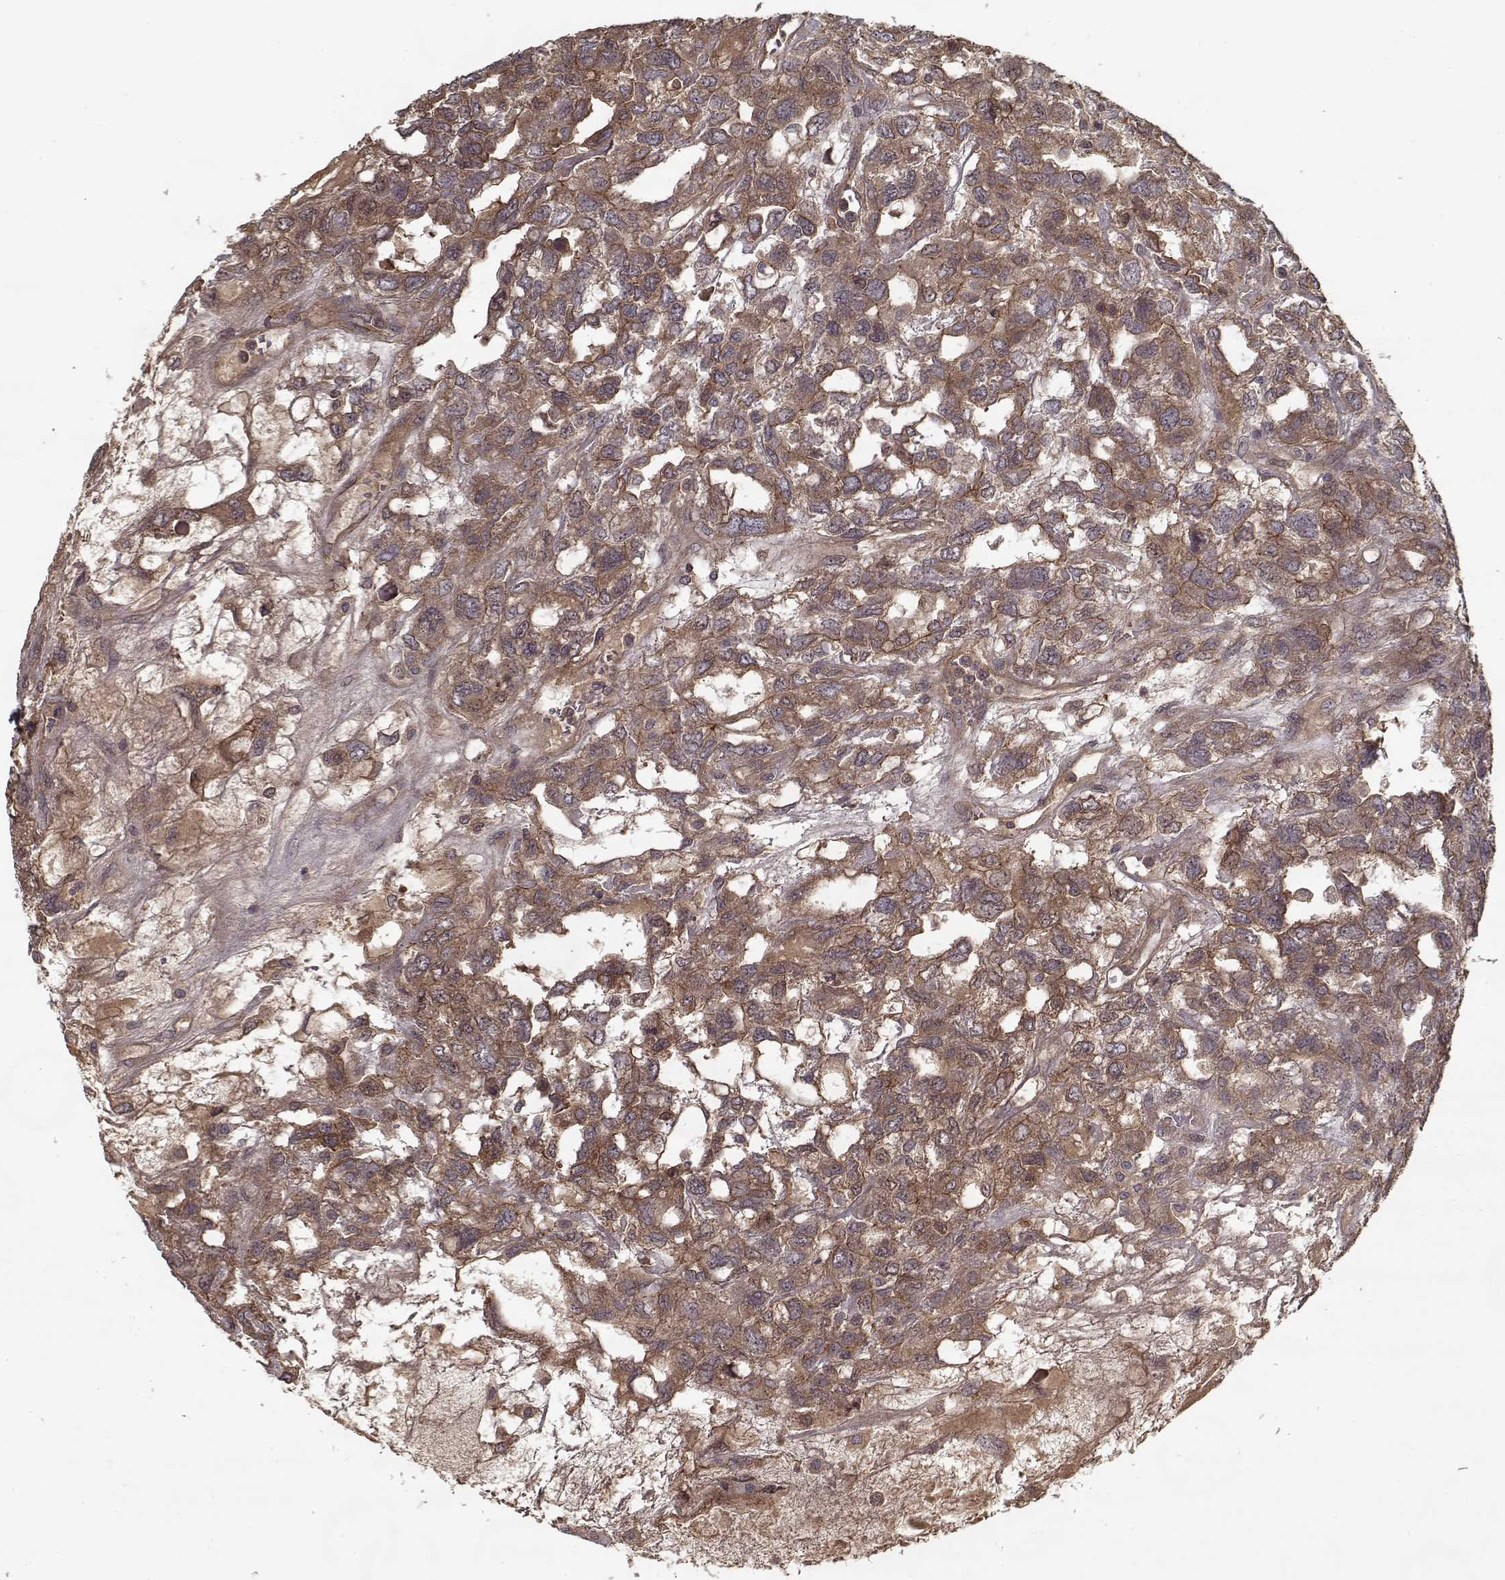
{"staining": {"intensity": "moderate", "quantity": ">75%", "location": "cytoplasmic/membranous"}, "tissue": "testis cancer", "cell_type": "Tumor cells", "image_type": "cancer", "snomed": [{"axis": "morphology", "description": "Seminoma, NOS"}, {"axis": "topography", "description": "Testis"}], "caption": "The immunohistochemical stain labels moderate cytoplasmic/membranous positivity in tumor cells of seminoma (testis) tissue. (Stains: DAB in brown, nuclei in blue, Microscopy: brightfield microscopy at high magnification).", "gene": "PPP1R12A", "patient": {"sex": "male", "age": 52}}